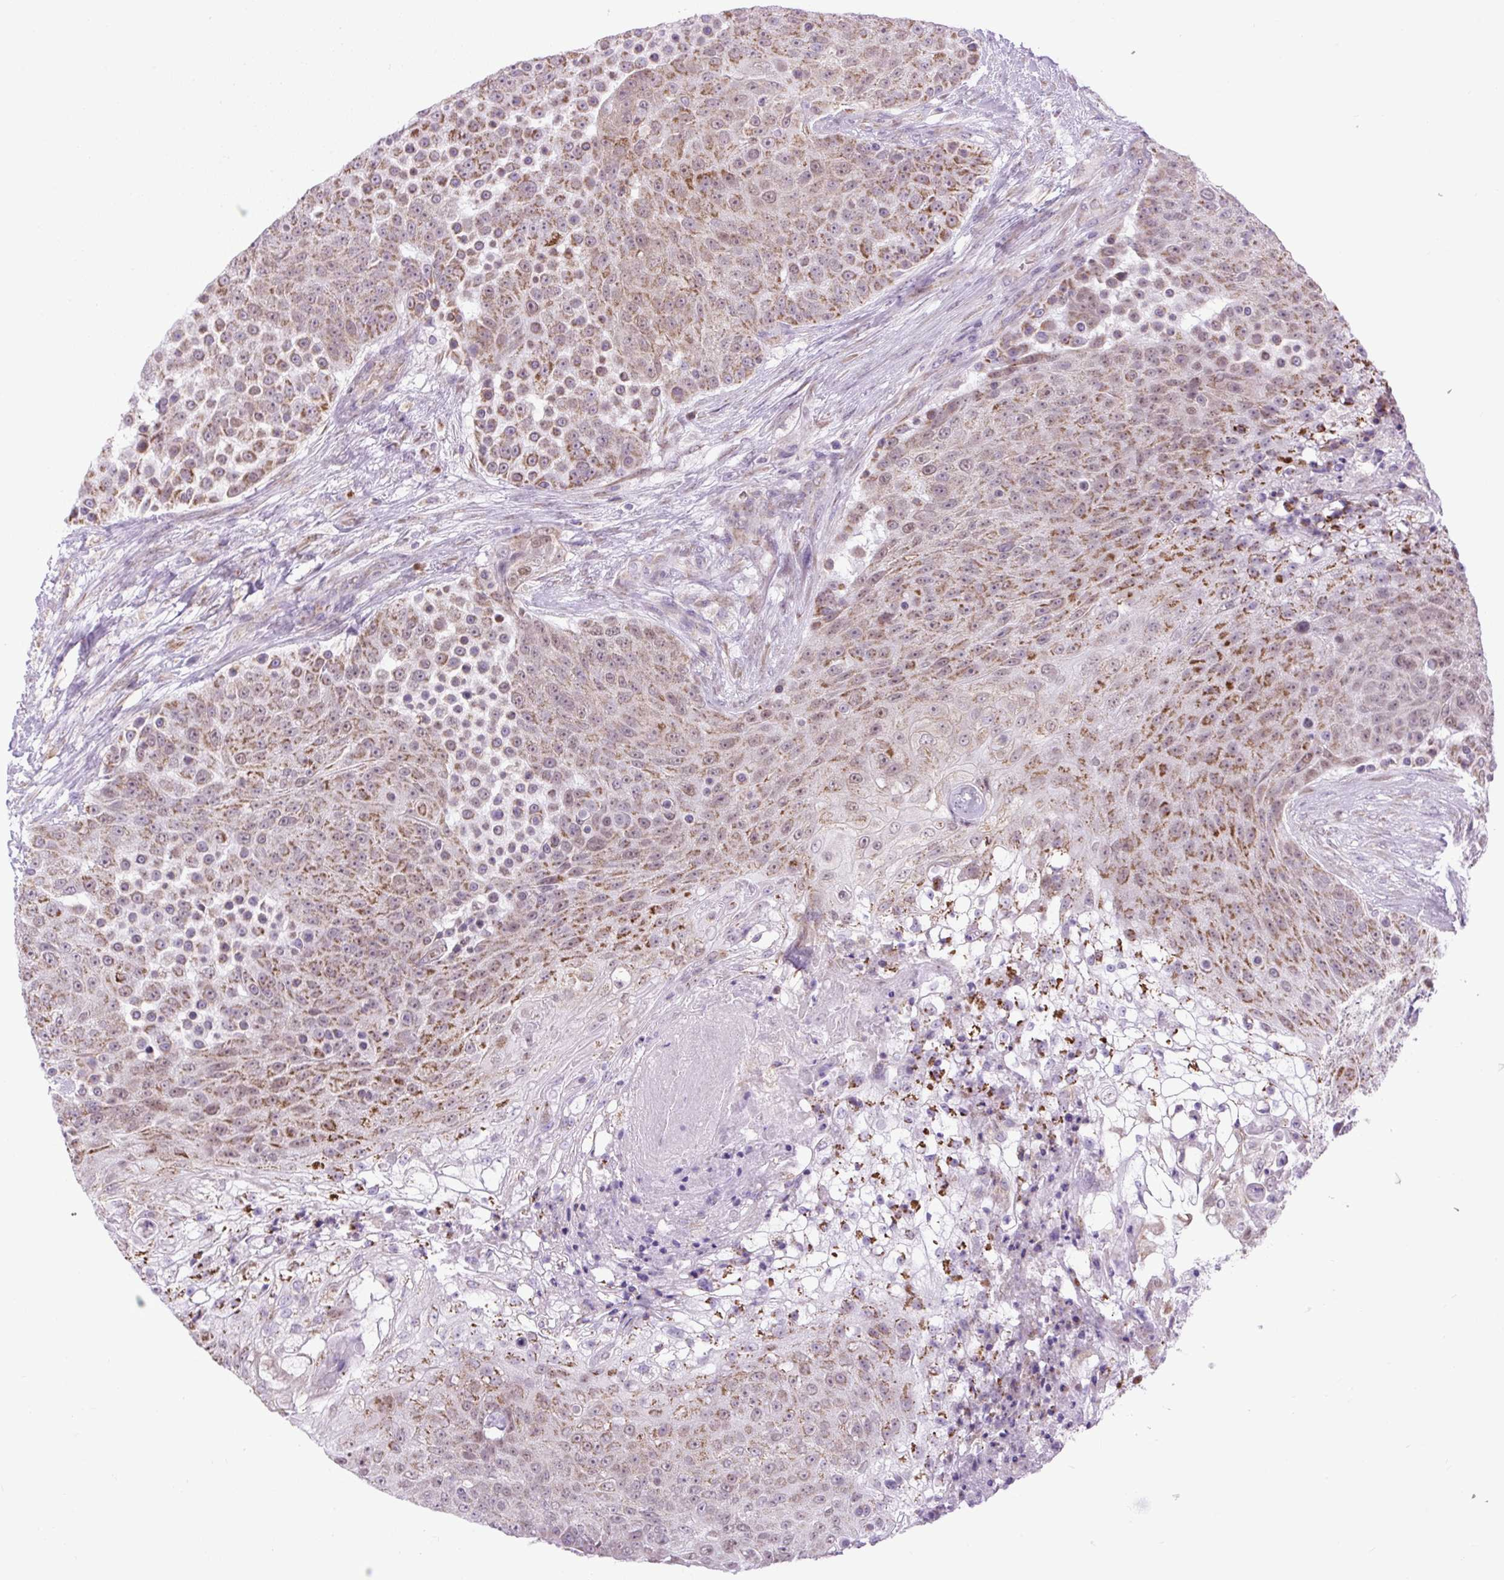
{"staining": {"intensity": "moderate", "quantity": ">75%", "location": "cytoplasmic/membranous"}, "tissue": "urothelial cancer", "cell_type": "Tumor cells", "image_type": "cancer", "snomed": [{"axis": "morphology", "description": "Urothelial carcinoma, High grade"}, {"axis": "topography", "description": "Urinary bladder"}], "caption": "Approximately >75% of tumor cells in human high-grade urothelial carcinoma exhibit moderate cytoplasmic/membranous protein expression as visualized by brown immunohistochemical staining.", "gene": "SCO2", "patient": {"sex": "female", "age": 63}}